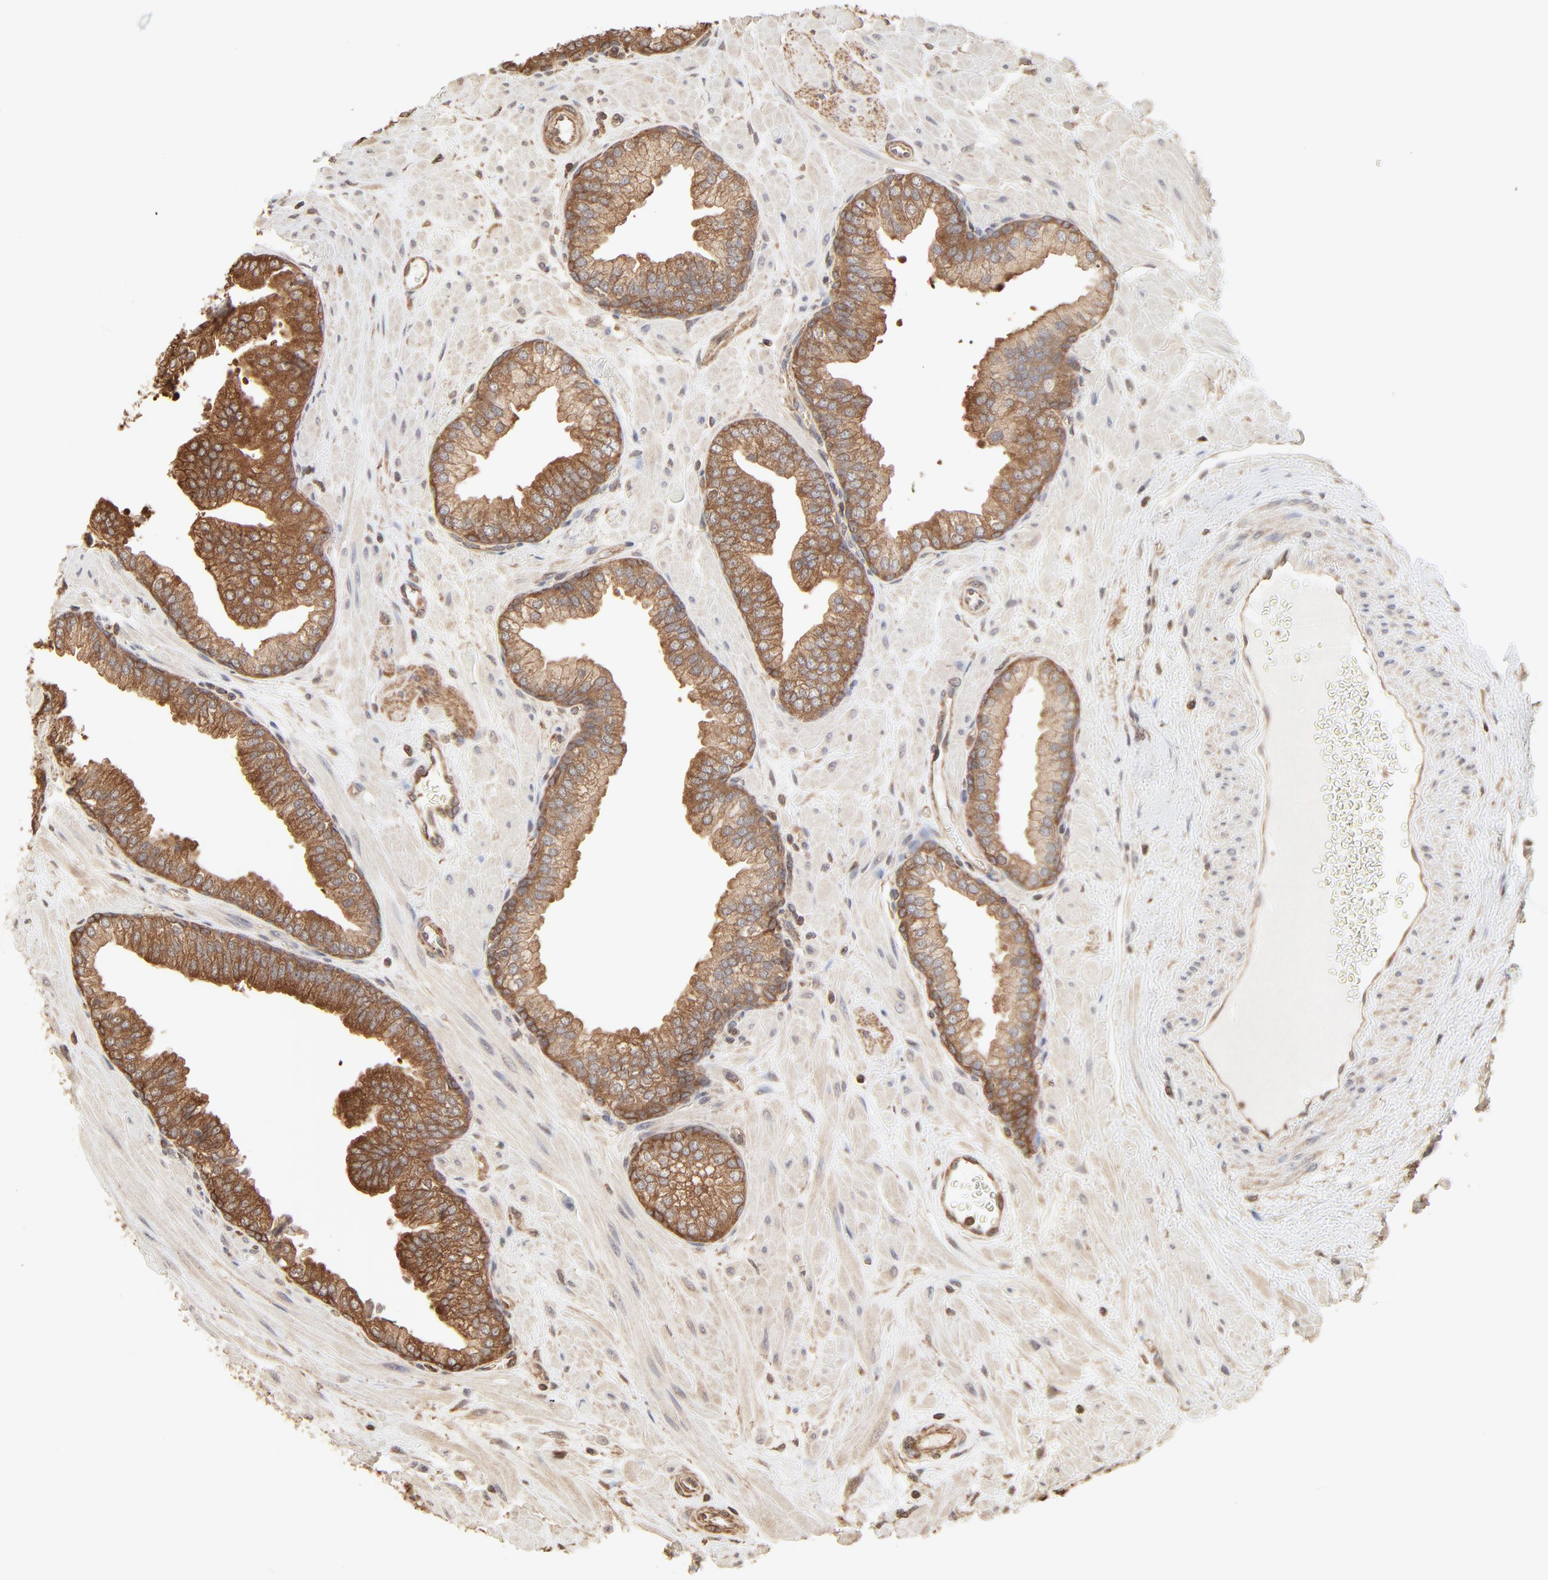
{"staining": {"intensity": "moderate", "quantity": ">75%", "location": "cytoplasmic/membranous"}, "tissue": "prostate", "cell_type": "Glandular cells", "image_type": "normal", "snomed": [{"axis": "morphology", "description": "Normal tissue, NOS"}, {"axis": "topography", "description": "Prostate"}], "caption": "Immunohistochemical staining of benign human prostate shows moderate cytoplasmic/membranous protein expression in about >75% of glandular cells. Immunohistochemistry (ihc) stains the protein in brown and the nuclei are stained blue.", "gene": "PPP2CA", "patient": {"sex": "male", "age": 60}}